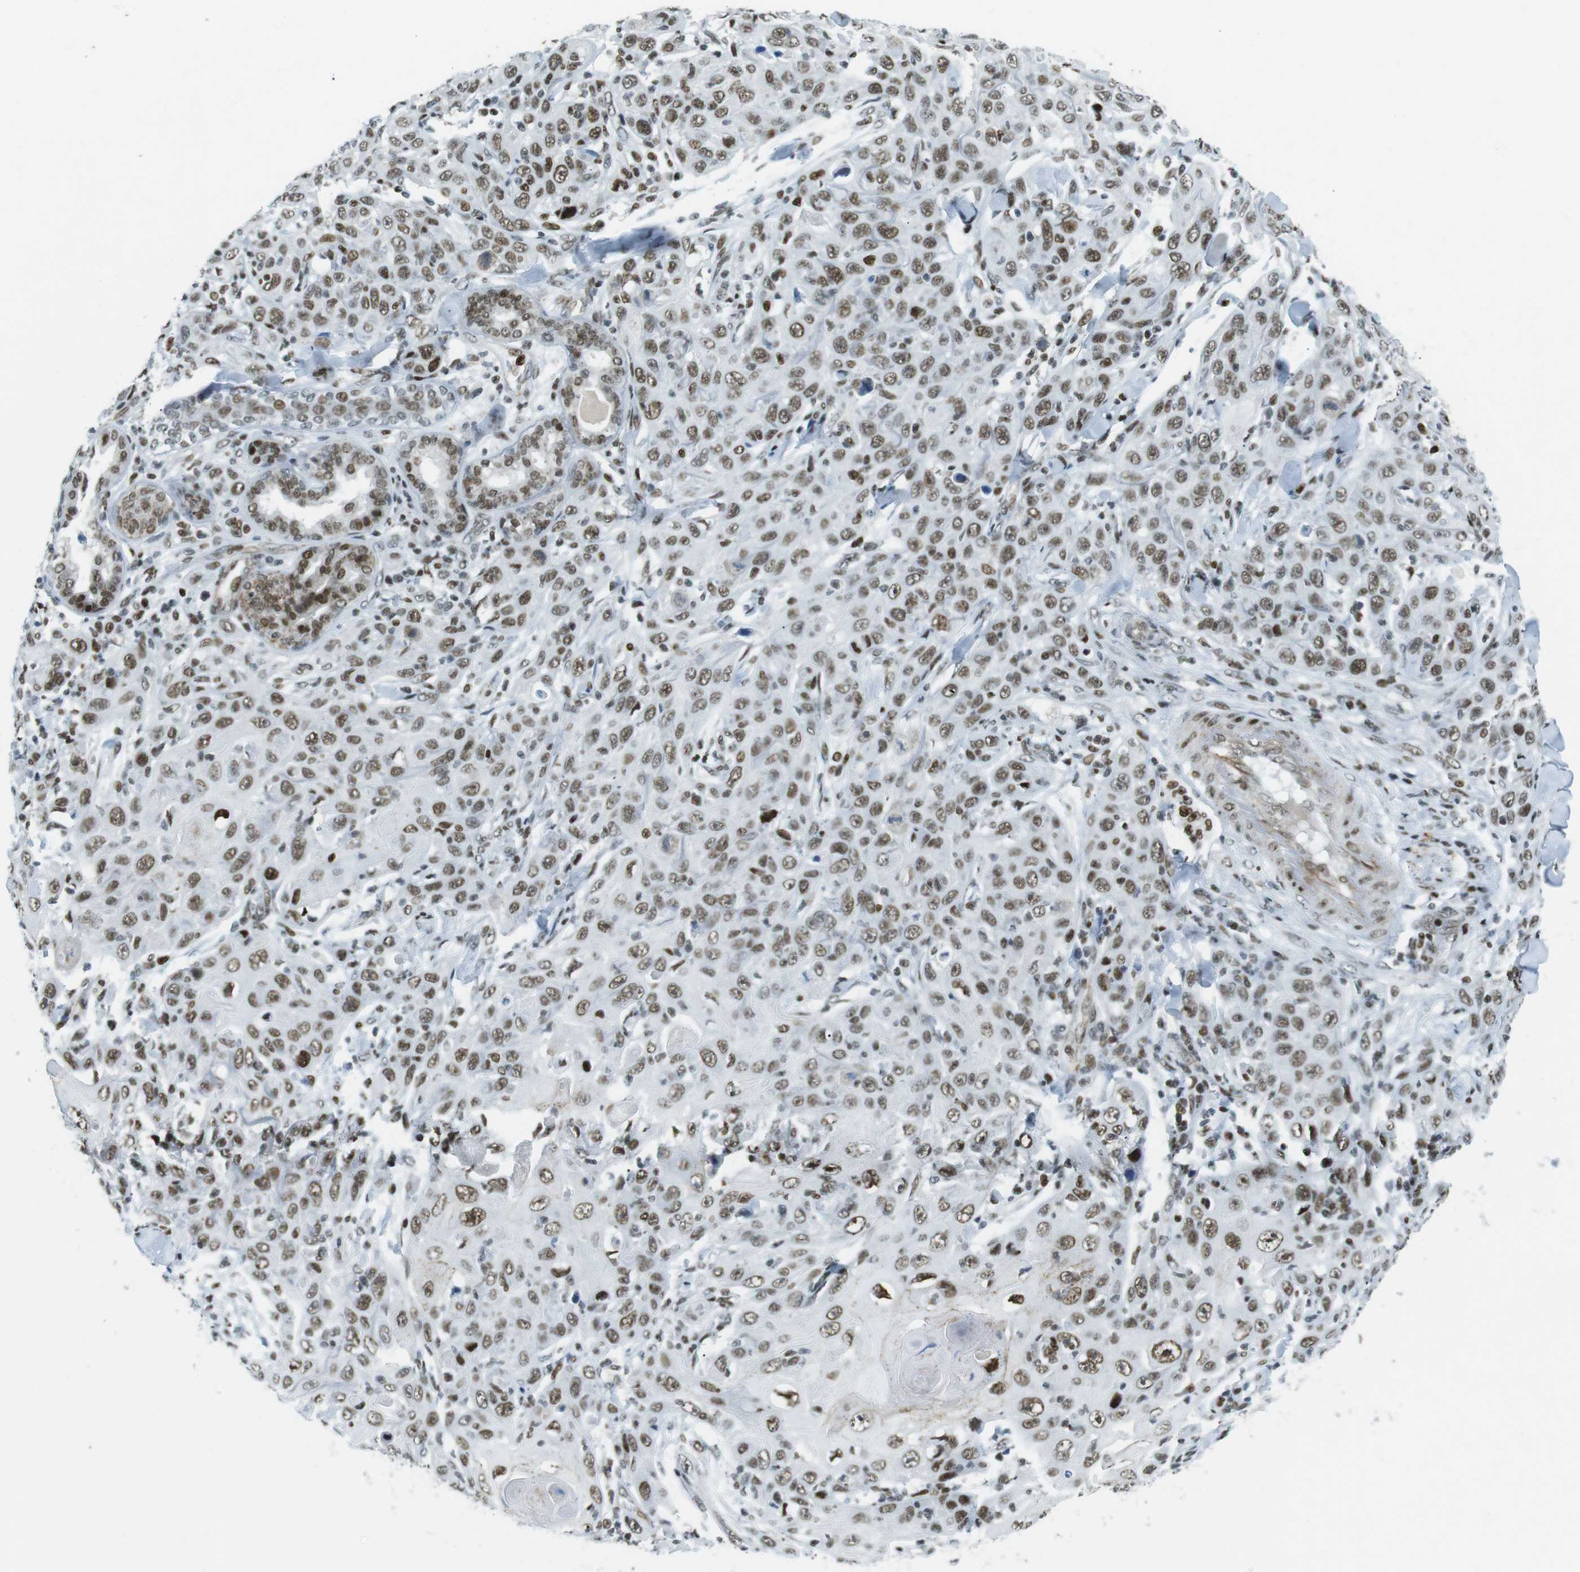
{"staining": {"intensity": "moderate", "quantity": ">75%", "location": "nuclear"}, "tissue": "skin cancer", "cell_type": "Tumor cells", "image_type": "cancer", "snomed": [{"axis": "morphology", "description": "Squamous cell carcinoma, NOS"}, {"axis": "topography", "description": "Skin"}], "caption": "Skin cancer (squamous cell carcinoma) tissue shows moderate nuclear positivity in approximately >75% of tumor cells, visualized by immunohistochemistry.", "gene": "ARID1A", "patient": {"sex": "female", "age": 88}}